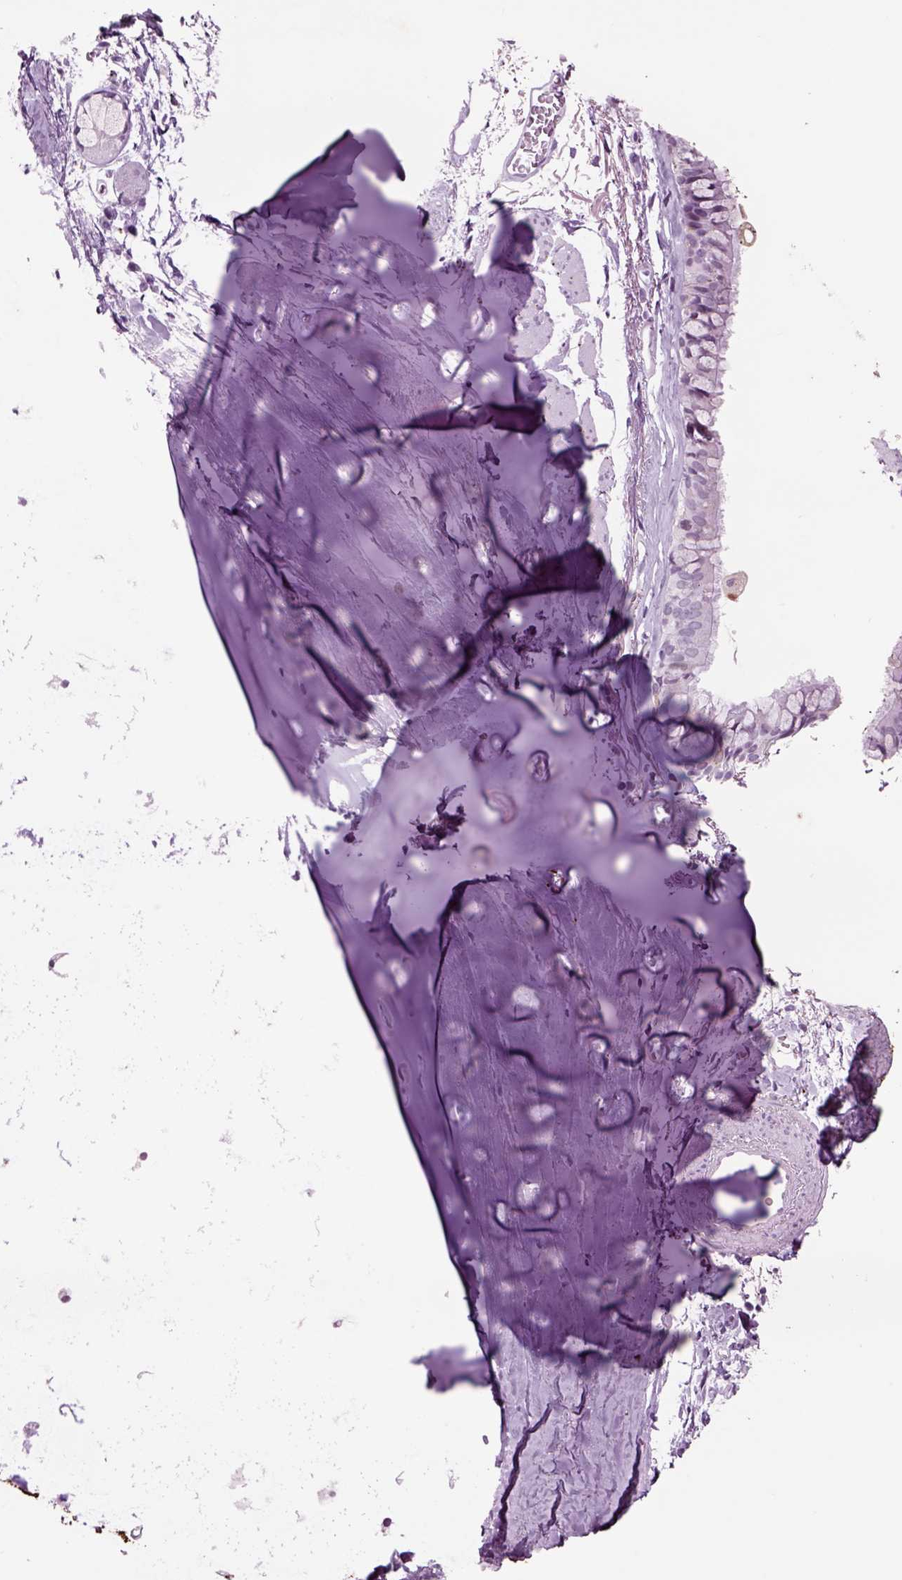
{"staining": {"intensity": "negative", "quantity": "none", "location": "none"}, "tissue": "bronchus", "cell_type": "Respiratory epithelial cells", "image_type": "normal", "snomed": [{"axis": "morphology", "description": "Normal tissue, NOS"}, {"axis": "morphology", "description": "Squamous cell carcinoma, NOS"}, {"axis": "topography", "description": "Cartilage tissue"}, {"axis": "topography", "description": "Bronchus"}], "caption": "This is an immunohistochemistry (IHC) histopathology image of normal bronchus. There is no expression in respiratory epithelial cells.", "gene": "CHGB", "patient": {"sex": "male", "age": 72}}